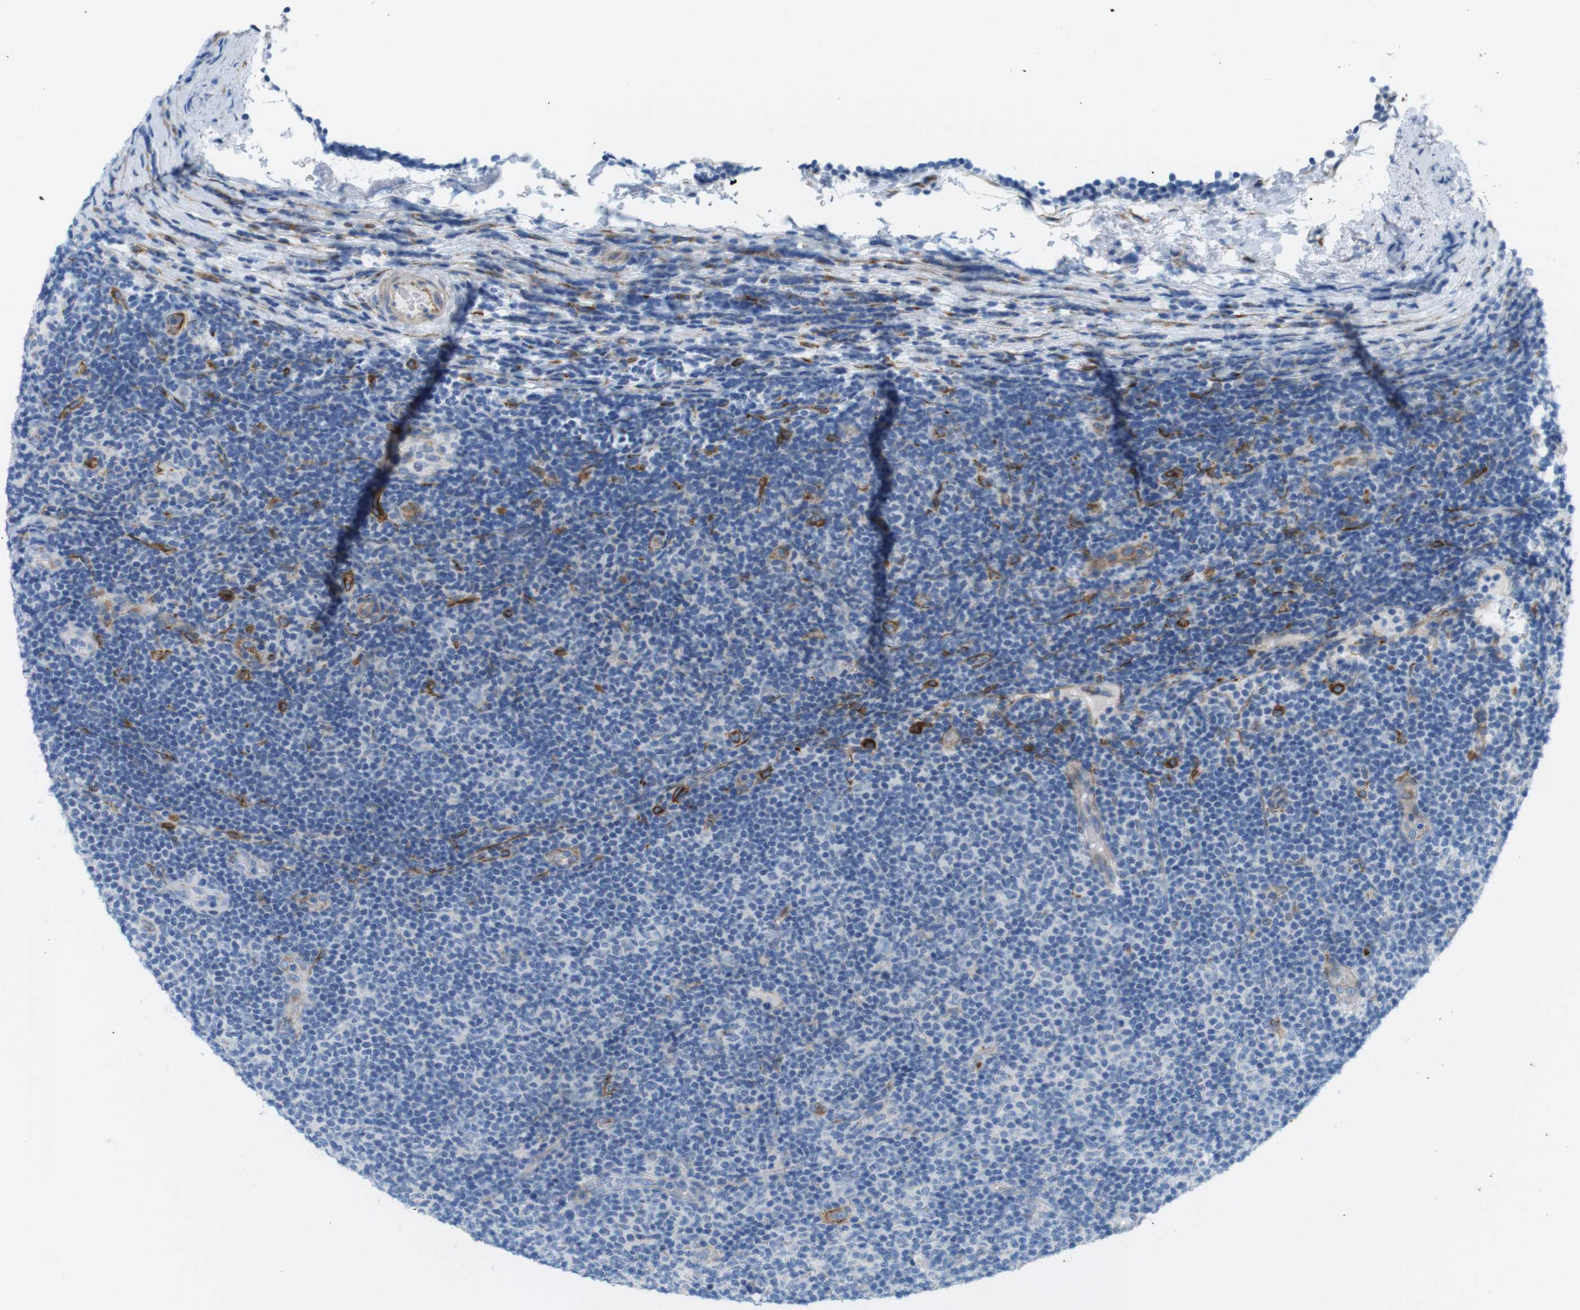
{"staining": {"intensity": "negative", "quantity": "none", "location": "none"}, "tissue": "lymphoma", "cell_type": "Tumor cells", "image_type": "cancer", "snomed": [{"axis": "morphology", "description": "Malignant lymphoma, non-Hodgkin's type, Low grade"}, {"axis": "topography", "description": "Lymph node"}], "caption": "This is an IHC micrograph of human lymphoma. There is no staining in tumor cells.", "gene": "MYH9", "patient": {"sex": "male", "age": 83}}